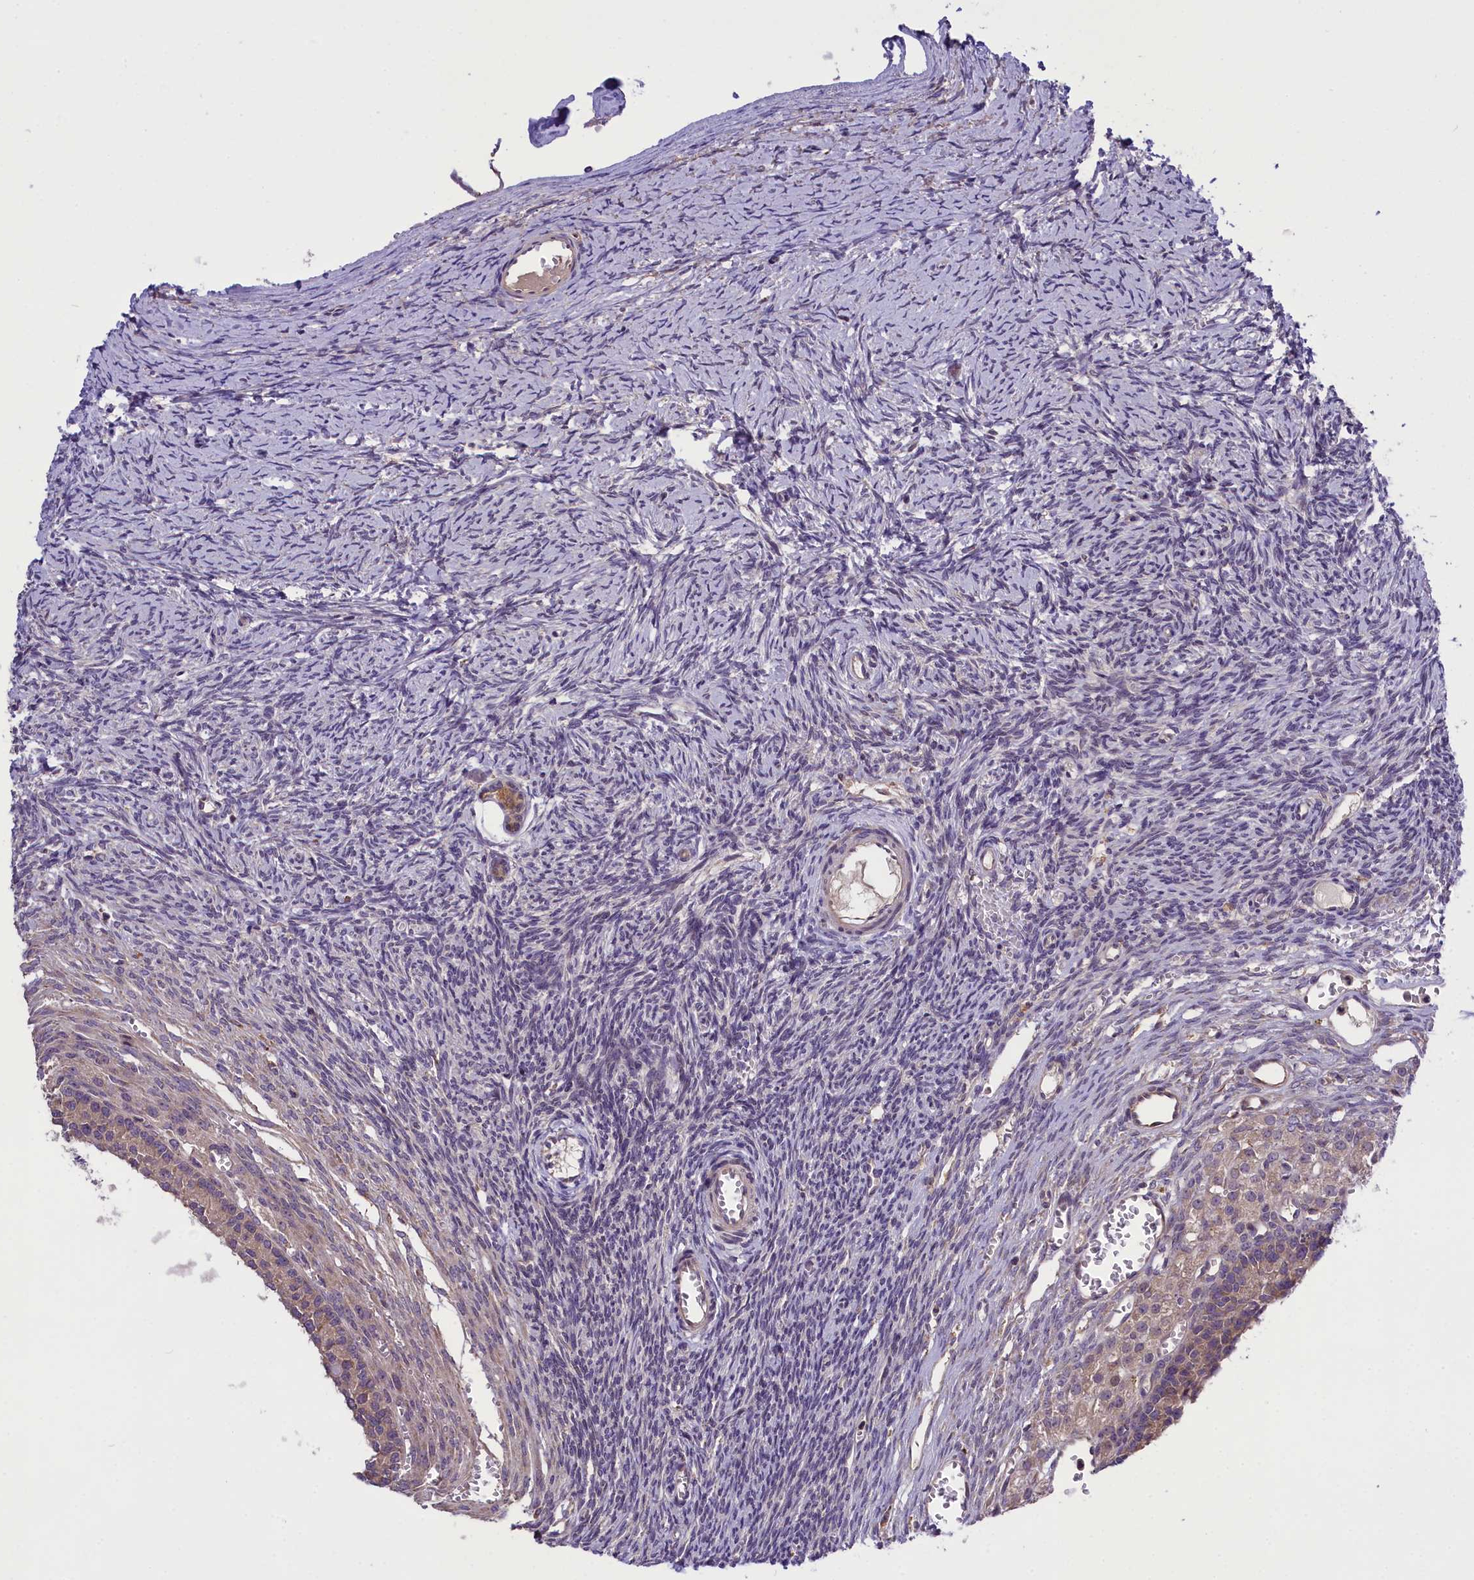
{"staining": {"intensity": "weak", "quantity": ">75%", "location": "cytoplasmic/membranous"}, "tissue": "ovary", "cell_type": "Follicle cells", "image_type": "normal", "snomed": [{"axis": "morphology", "description": "Normal tissue, NOS"}, {"axis": "topography", "description": "Ovary"}], "caption": "The immunohistochemical stain highlights weak cytoplasmic/membranous staining in follicle cells of unremarkable ovary. (DAB (3,3'-diaminobenzidine) = brown stain, brightfield microscopy at high magnification).", "gene": "ABCC10", "patient": {"sex": "female", "age": 39}}